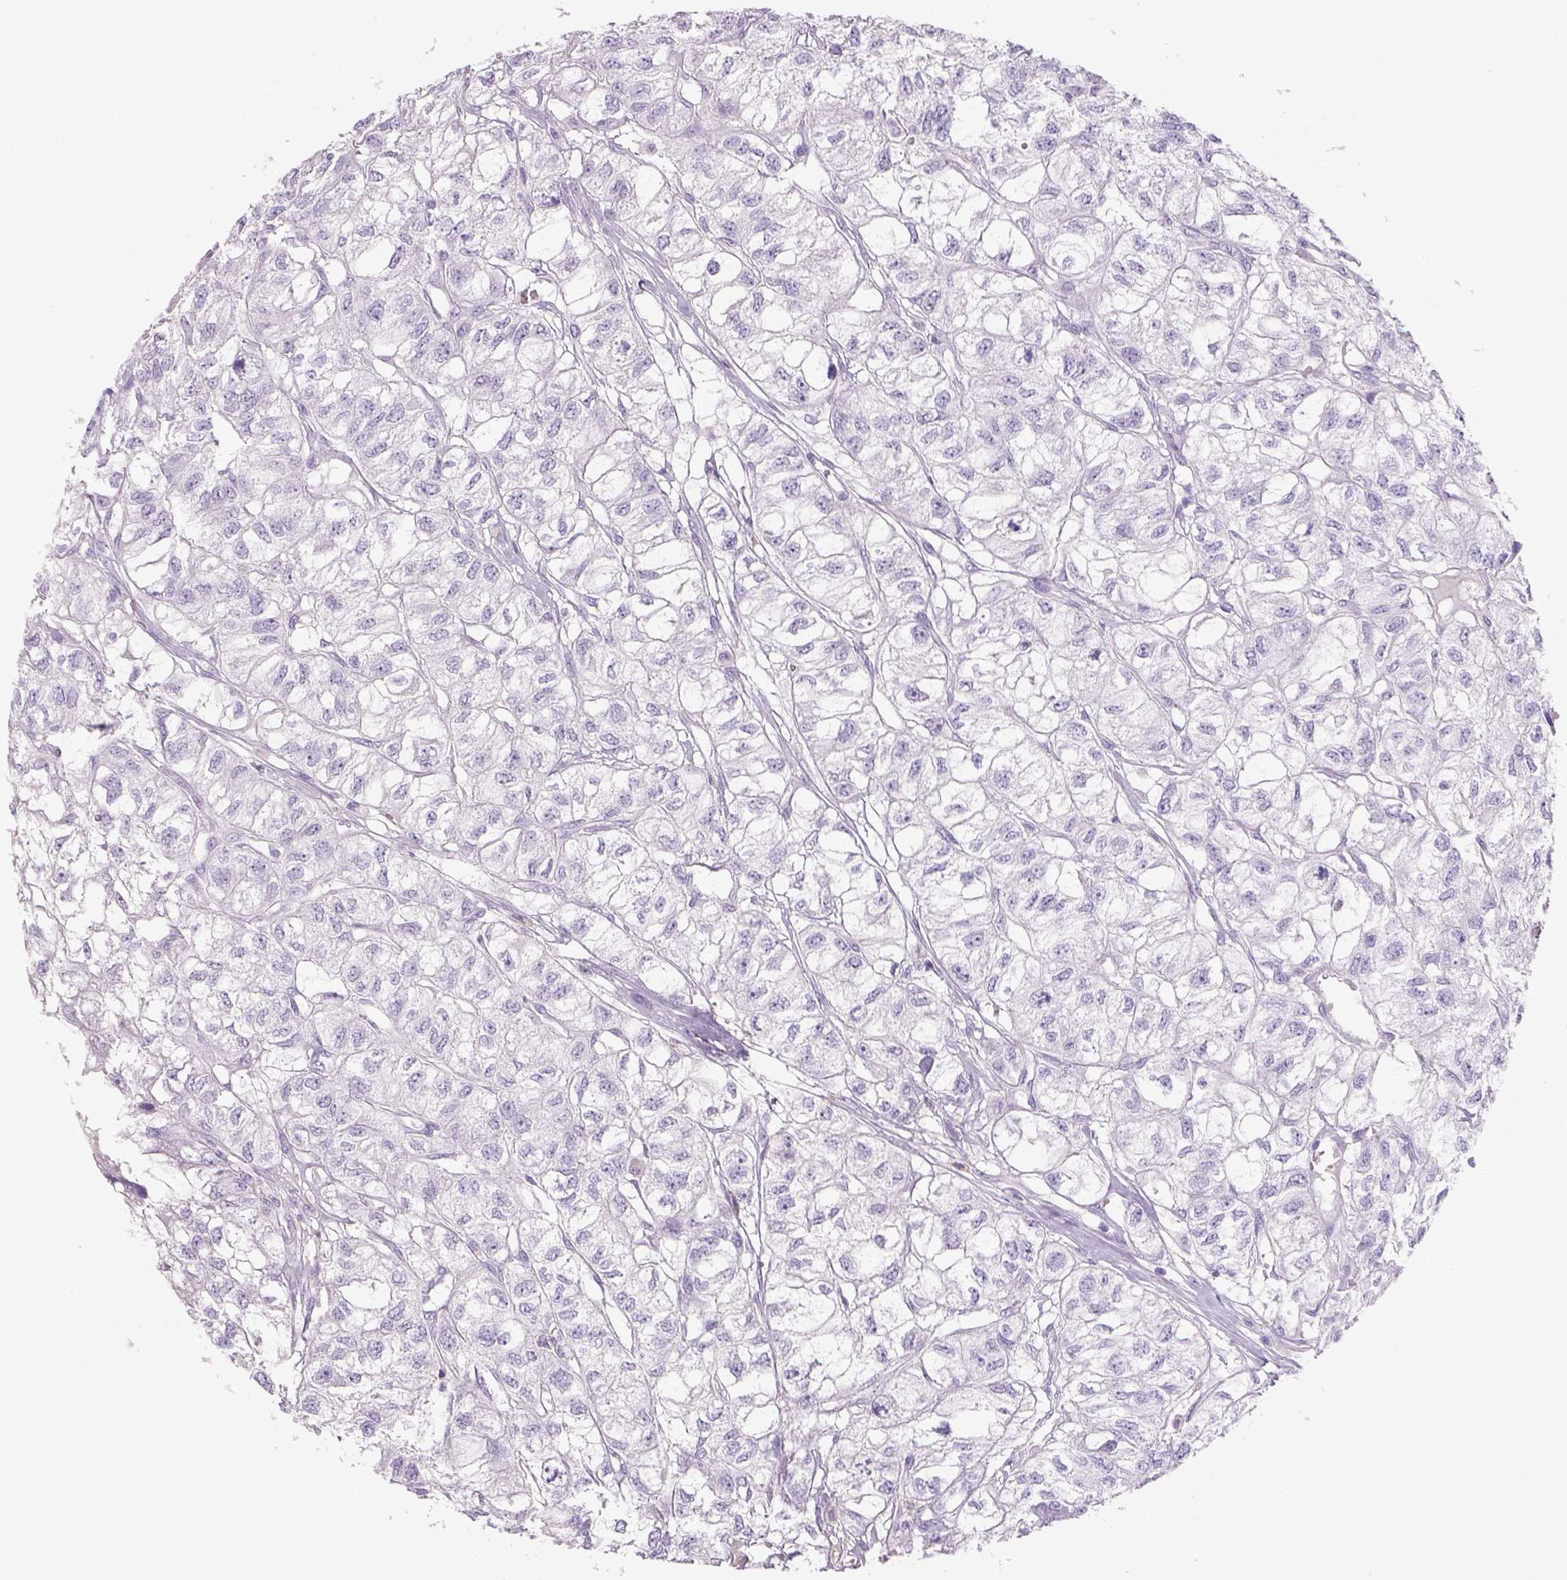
{"staining": {"intensity": "negative", "quantity": "none", "location": "none"}, "tissue": "renal cancer", "cell_type": "Tumor cells", "image_type": "cancer", "snomed": [{"axis": "morphology", "description": "Adenocarcinoma, NOS"}, {"axis": "topography", "description": "Kidney"}], "caption": "Photomicrograph shows no protein expression in tumor cells of adenocarcinoma (renal) tissue.", "gene": "TENM4", "patient": {"sex": "male", "age": 56}}